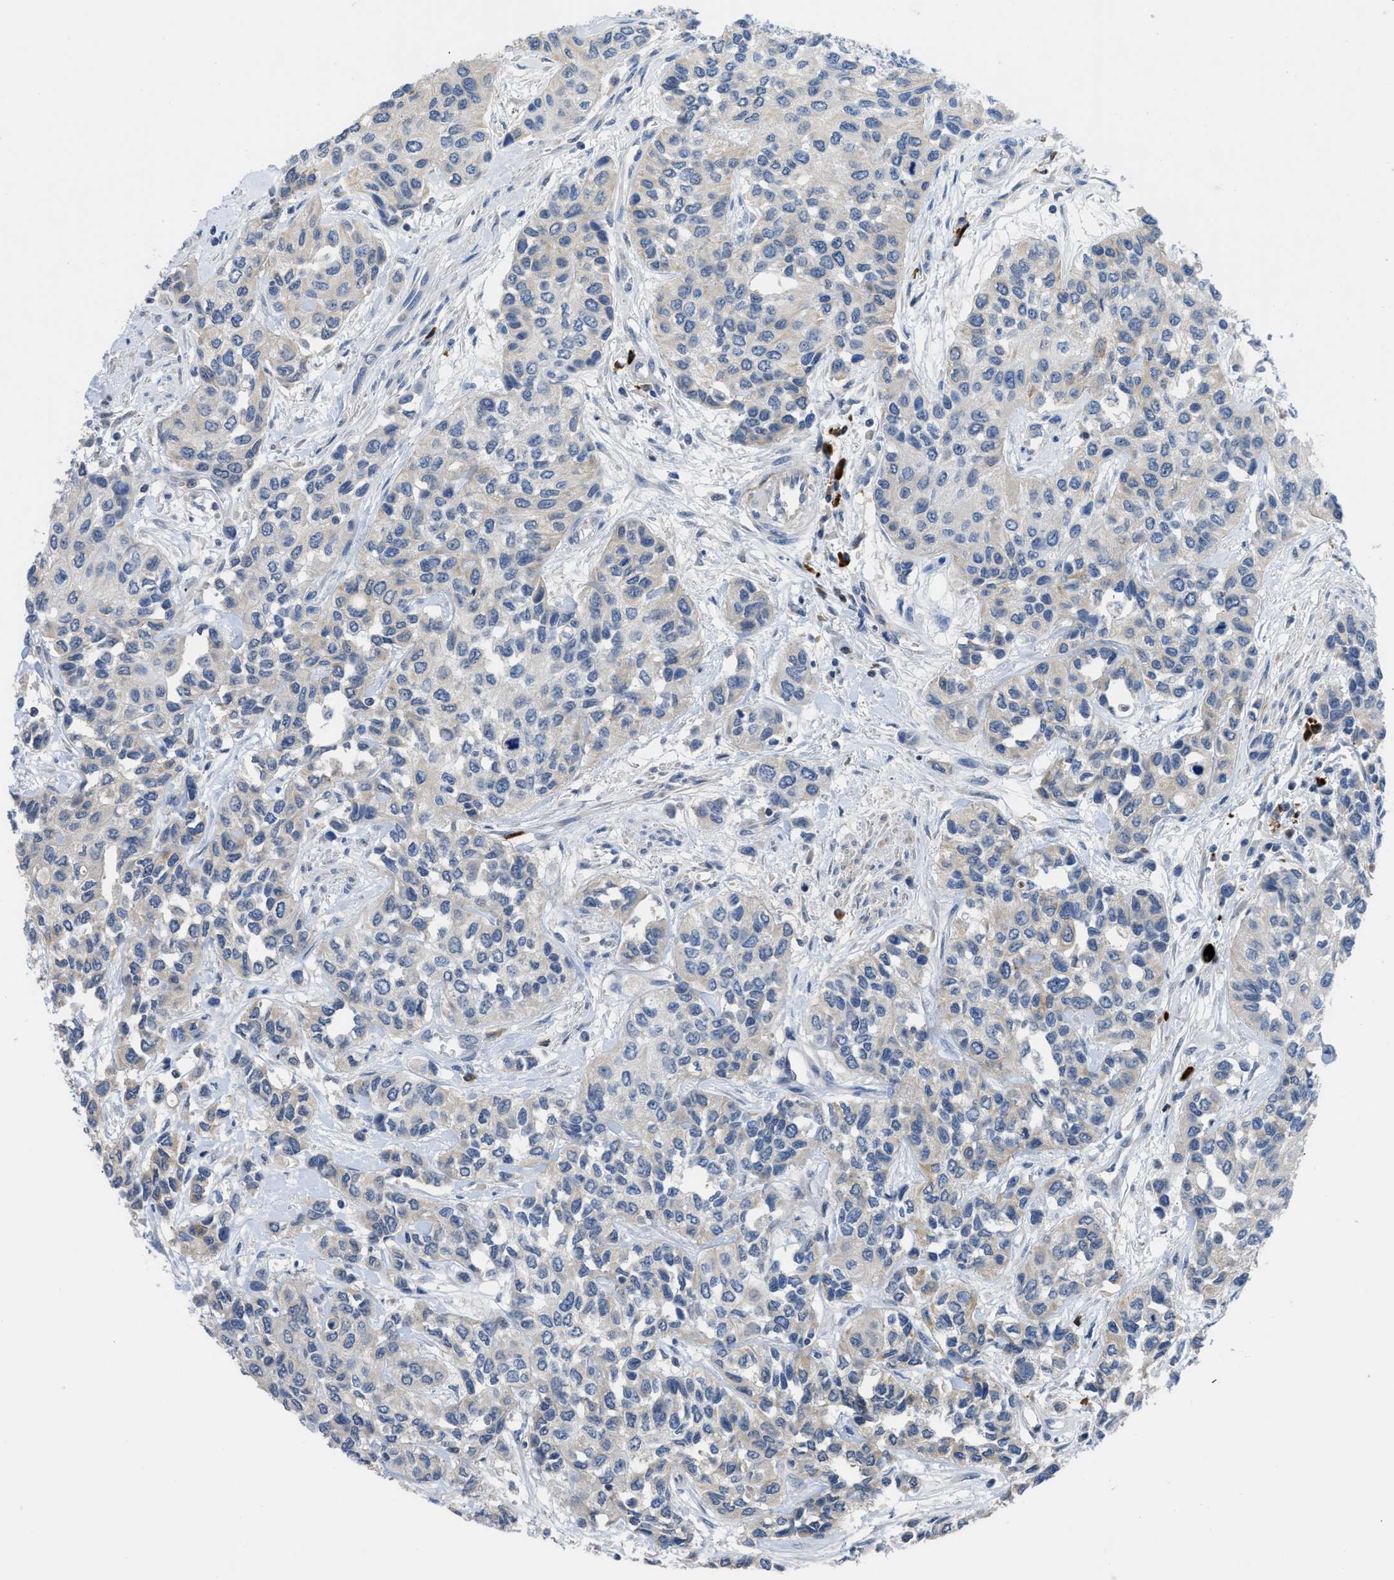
{"staining": {"intensity": "weak", "quantity": "<25%", "location": "cytoplasmic/membranous"}, "tissue": "urothelial cancer", "cell_type": "Tumor cells", "image_type": "cancer", "snomed": [{"axis": "morphology", "description": "Urothelial carcinoma, High grade"}, {"axis": "topography", "description": "Urinary bladder"}], "caption": "The image reveals no significant positivity in tumor cells of high-grade urothelial carcinoma.", "gene": "OR9K2", "patient": {"sex": "female", "age": 56}}